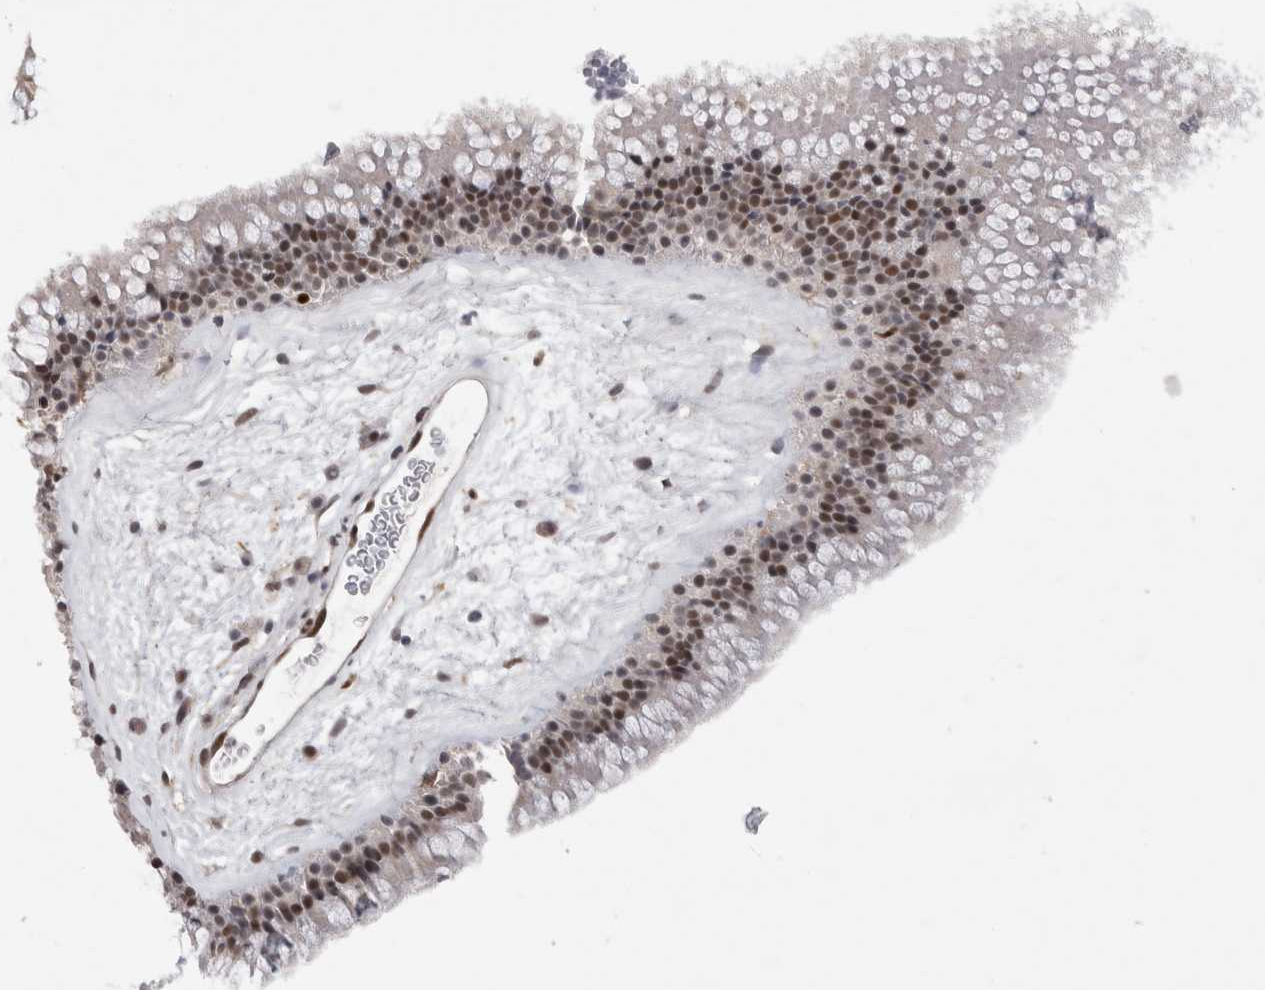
{"staining": {"intensity": "moderate", "quantity": "25%-75%", "location": "nuclear"}, "tissue": "nasopharynx", "cell_type": "Respiratory epithelial cells", "image_type": "normal", "snomed": [{"axis": "morphology", "description": "Normal tissue, NOS"}, {"axis": "morphology", "description": "Inflammation, NOS"}, {"axis": "topography", "description": "Nasopharynx"}], "caption": "Immunohistochemistry (DAB (3,3'-diaminobenzidine)) staining of unremarkable human nasopharynx shows moderate nuclear protein expression in approximately 25%-75% of respiratory epithelial cells. The protein is shown in brown color, while the nuclei are stained blue.", "gene": "SRARP", "patient": {"sex": "male", "age": 48}}